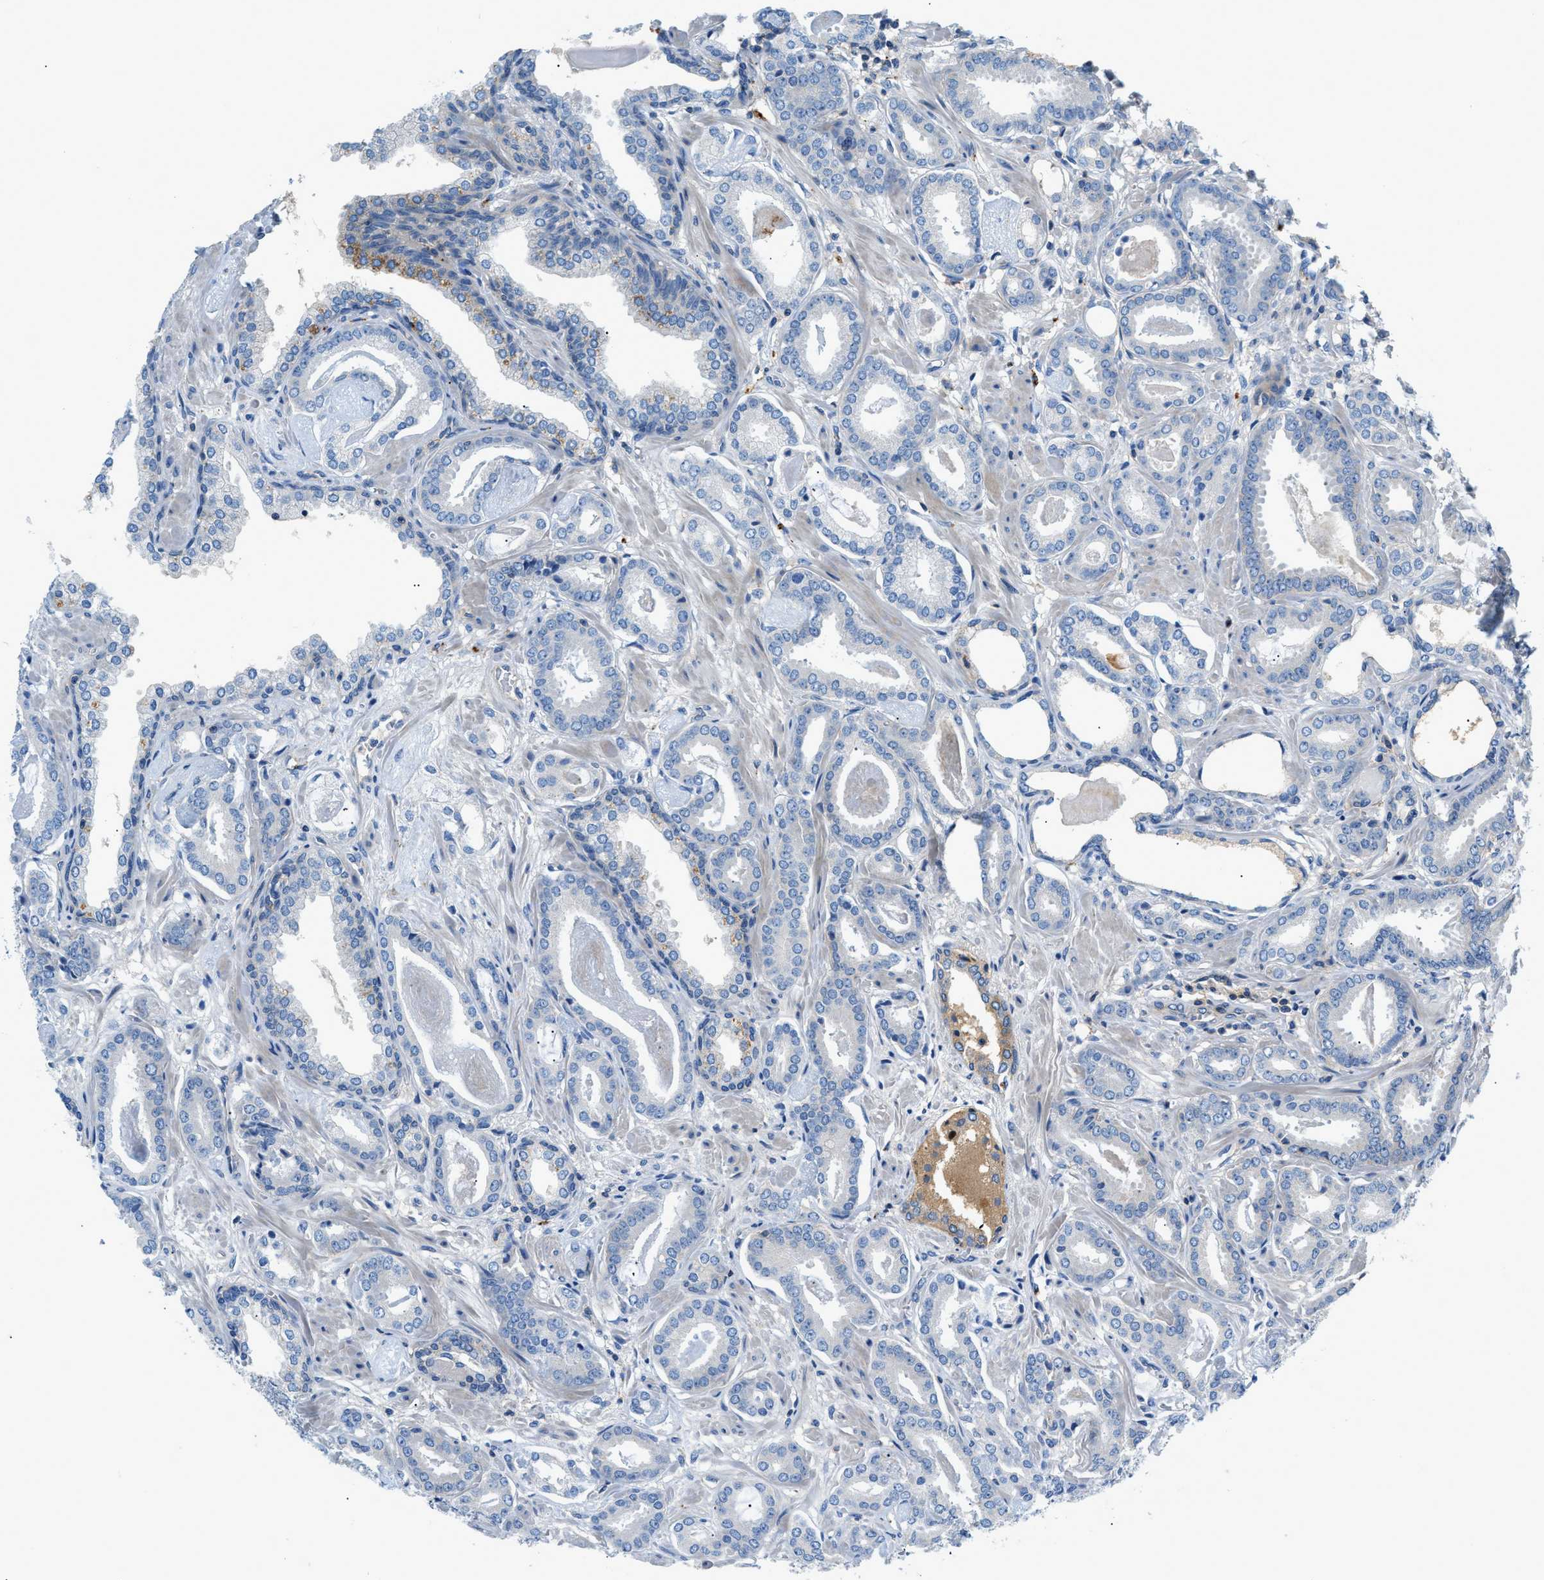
{"staining": {"intensity": "negative", "quantity": "none", "location": "none"}, "tissue": "prostate cancer", "cell_type": "Tumor cells", "image_type": "cancer", "snomed": [{"axis": "morphology", "description": "Adenocarcinoma, Low grade"}, {"axis": "topography", "description": "Prostate"}], "caption": "Immunohistochemical staining of prostate cancer (low-grade adenocarcinoma) displays no significant expression in tumor cells.", "gene": "ORAI1", "patient": {"sex": "male", "age": 53}}